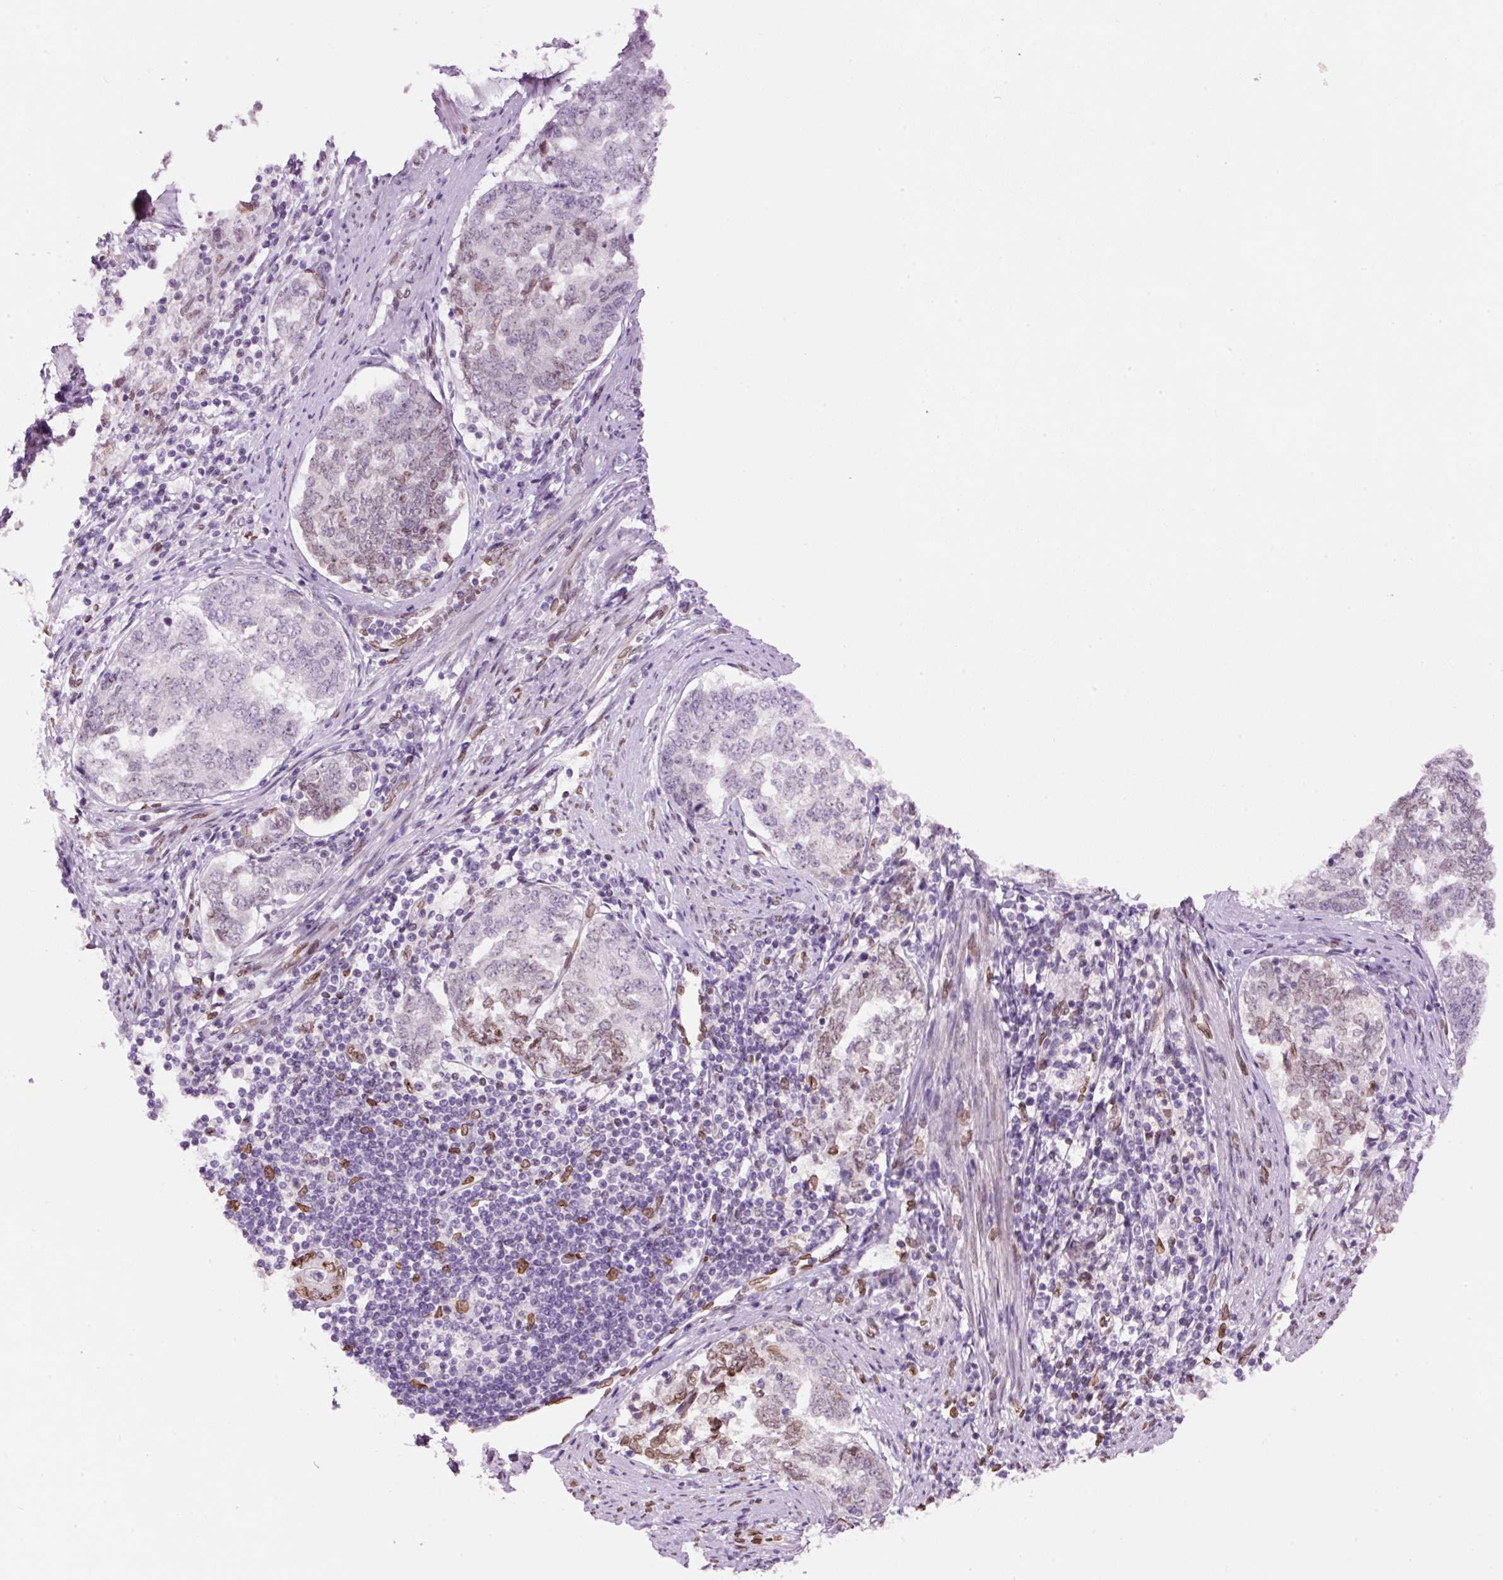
{"staining": {"intensity": "moderate", "quantity": "<25%", "location": "cytoplasmic/membranous,nuclear"}, "tissue": "endometrial cancer", "cell_type": "Tumor cells", "image_type": "cancer", "snomed": [{"axis": "morphology", "description": "Adenocarcinoma, NOS"}, {"axis": "topography", "description": "Endometrium"}], "caption": "Tumor cells show low levels of moderate cytoplasmic/membranous and nuclear expression in approximately <25% of cells in endometrial cancer (adenocarcinoma). (brown staining indicates protein expression, while blue staining denotes nuclei).", "gene": "ZNF224", "patient": {"sex": "female", "age": 80}}